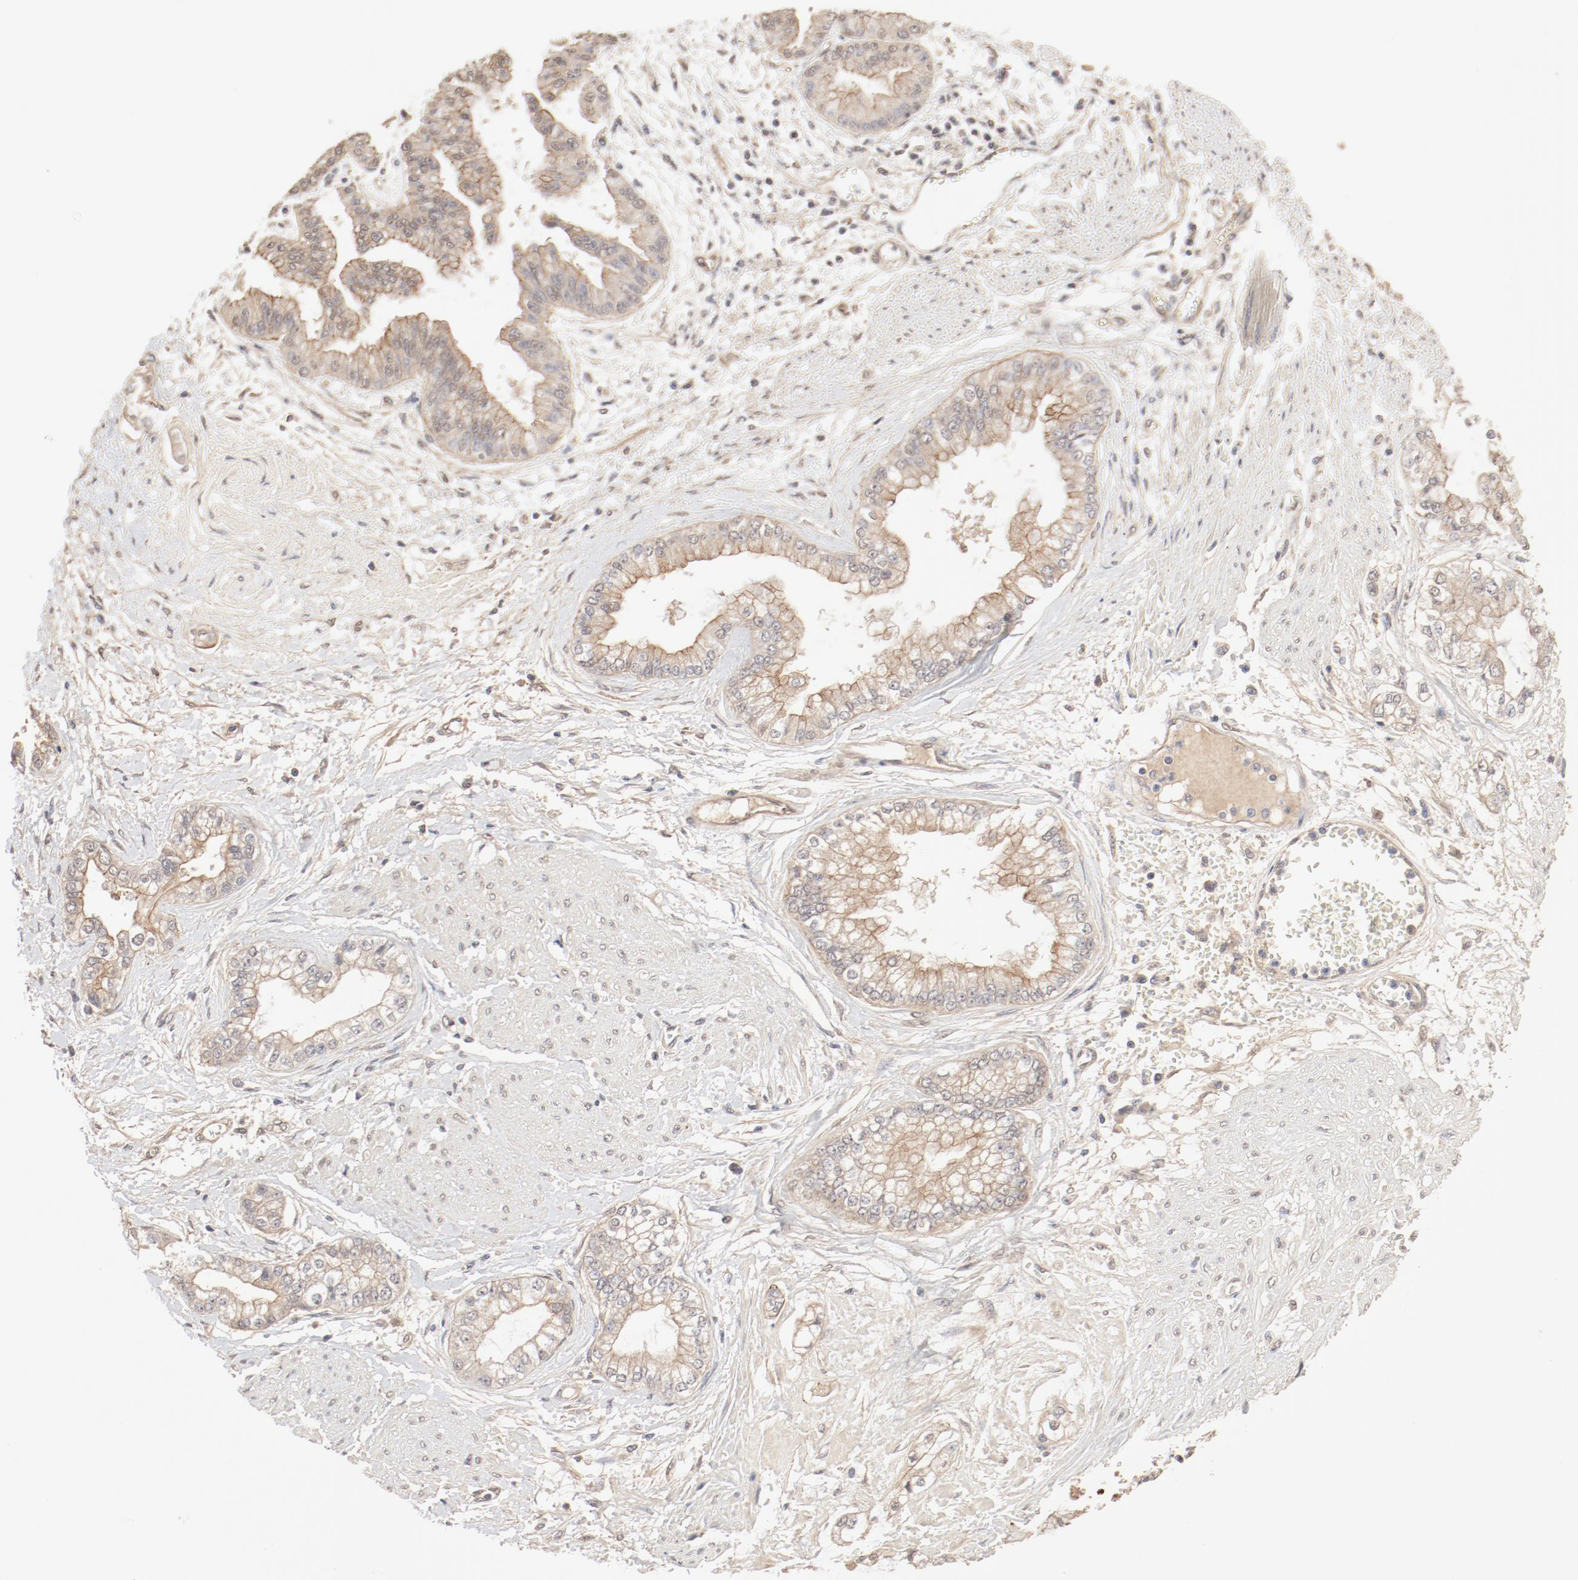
{"staining": {"intensity": "moderate", "quantity": ">75%", "location": "cytoplasmic/membranous"}, "tissue": "liver cancer", "cell_type": "Tumor cells", "image_type": "cancer", "snomed": [{"axis": "morphology", "description": "Cholangiocarcinoma"}, {"axis": "topography", "description": "Liver"}], "caption": "Immunohistochemical staining of liver cholangiocarcinoma displays medium levels of moderate cytoplasmic/membranous protein positivity in approximately >75% of tumor cells. The protein is shown in brown color, while the nuclei are stained blue.", "gene": "IL3RA", "patient": {"sex": "female", "age": 79}}